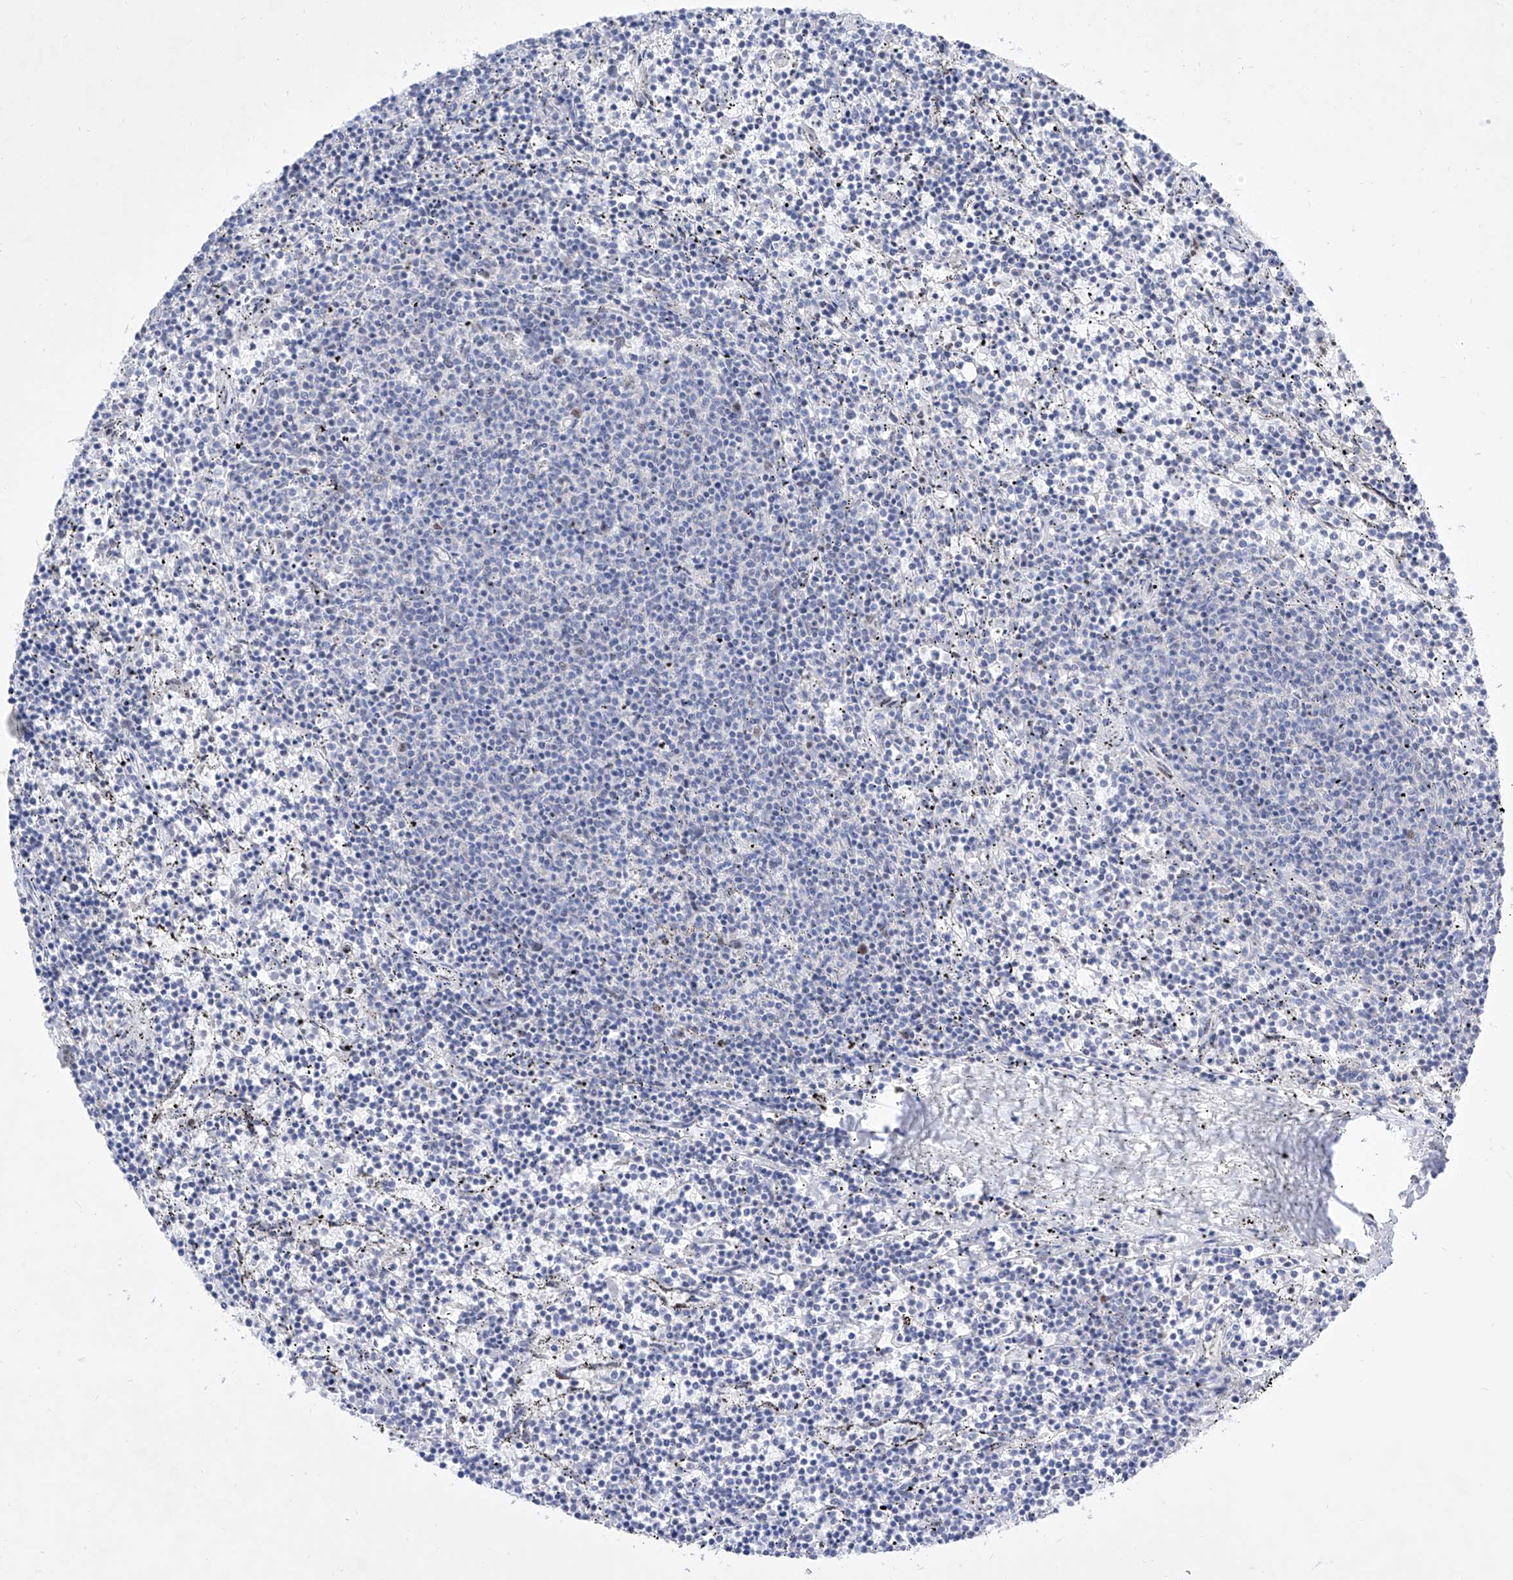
{"staining": {"intensity": "negative", "quantity": "none", "location": "none"}, "tissue": "lymphoma", "cell_type": "Tumor cells", "image_type": "cancer", "snomed": [{"axis": "morphology", "description": "Malignant lymphoma, non-Hodgkin's type, Low grade"}, {"axis": "topography", "description": "Spleen"}], "caption": "Immunohistochemistry histopathology image of human lymphoma stained for a protein (brown), which demonstrates no expression in tumor cells.", "gene": "ATN1", "patient": {"sex": "female", "age": 50}}